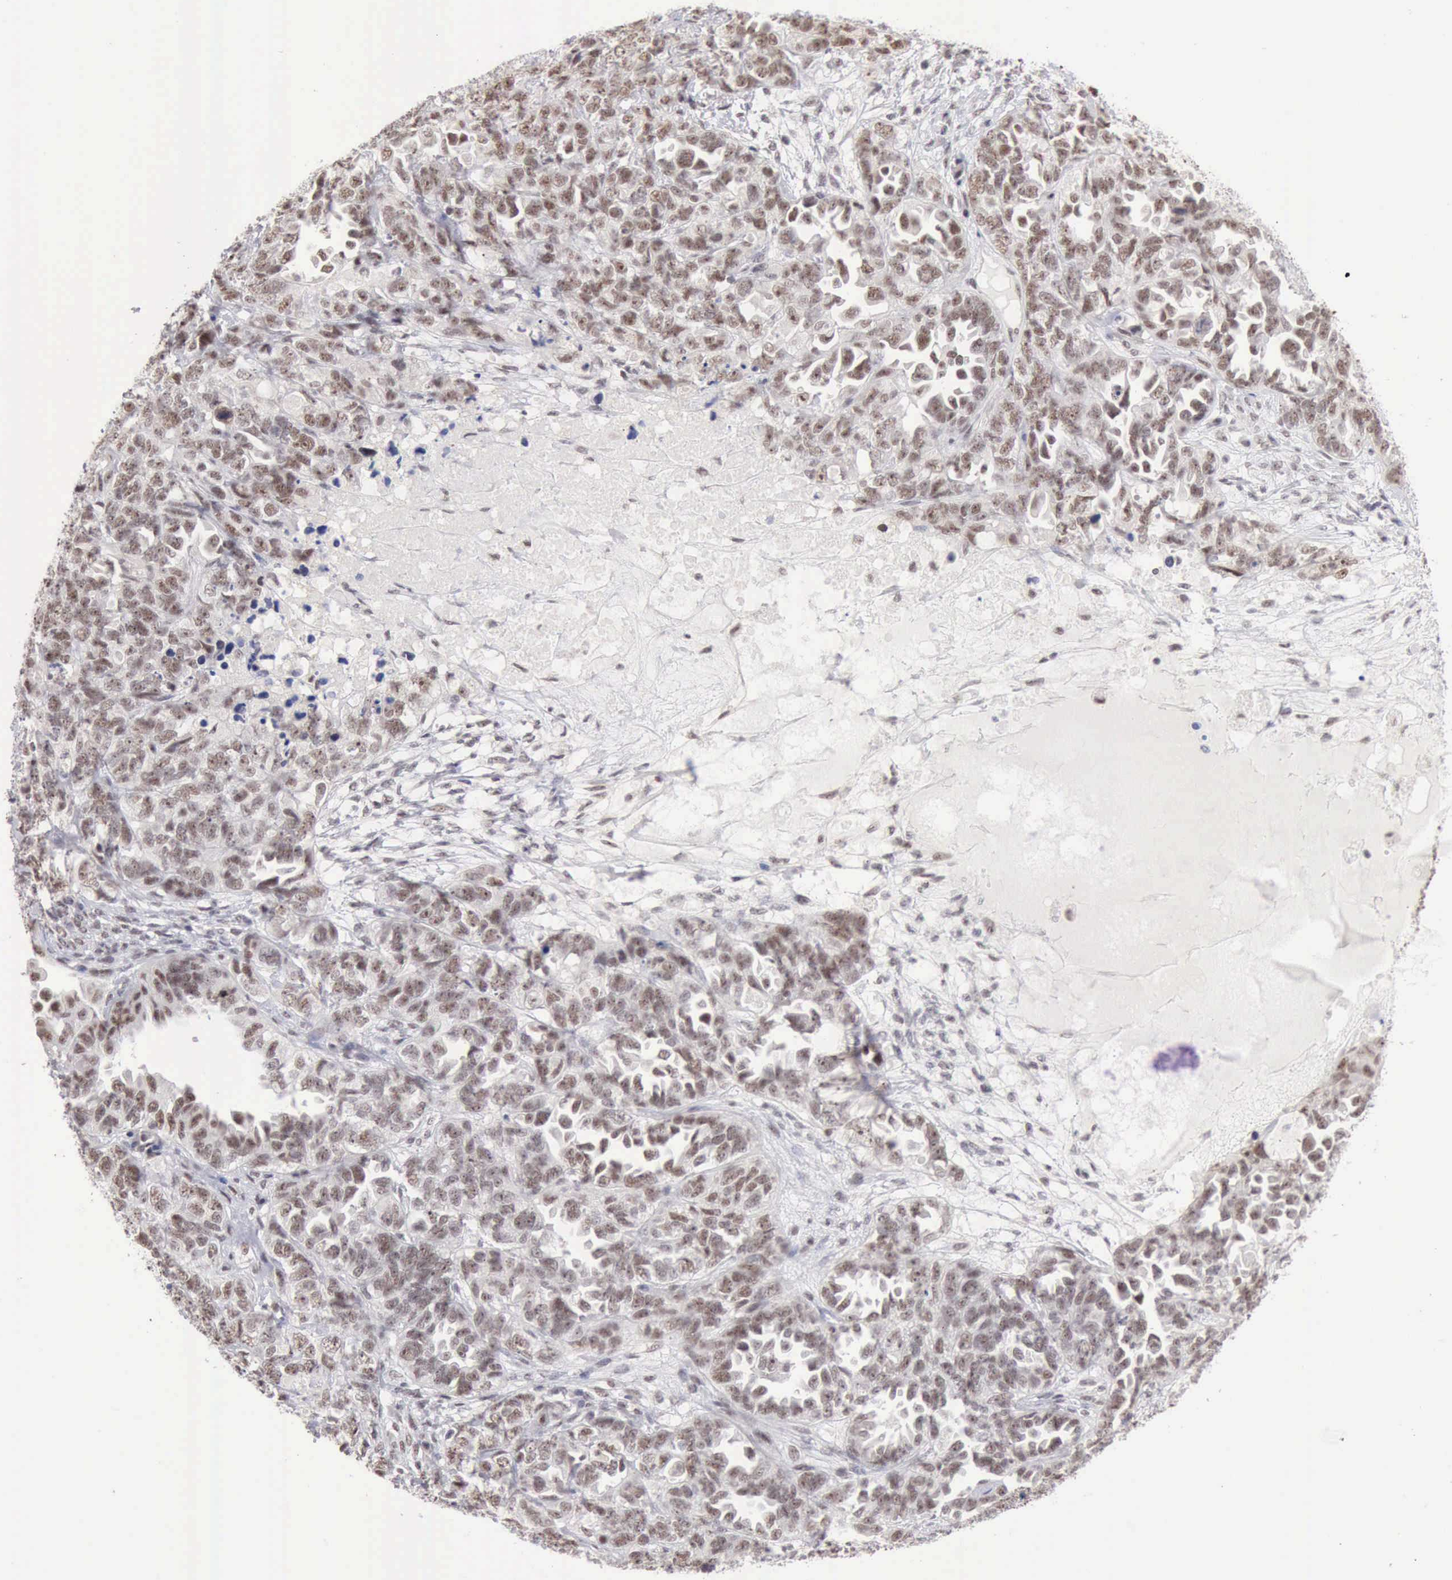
{"staining": {"intensity": "weak", "quantity": ">75%", "location": "nuclear"}, "tissue": "ovarian cancer", "cell_type": "Tumor cells", "image_type": "cancer", "snomed": [{"axis": "morphology", "description": "Cystadenocarcinoma, serous, NOS"}, {"axis": "topography", "description": "Ovary"}], "caption": "Protein analysis of ovarian cancer tissue shows weak nuclear positivity in about >75% of tumor cells.", "gene": "TAF1", "patient": {"sex": "female", "age": 82}}